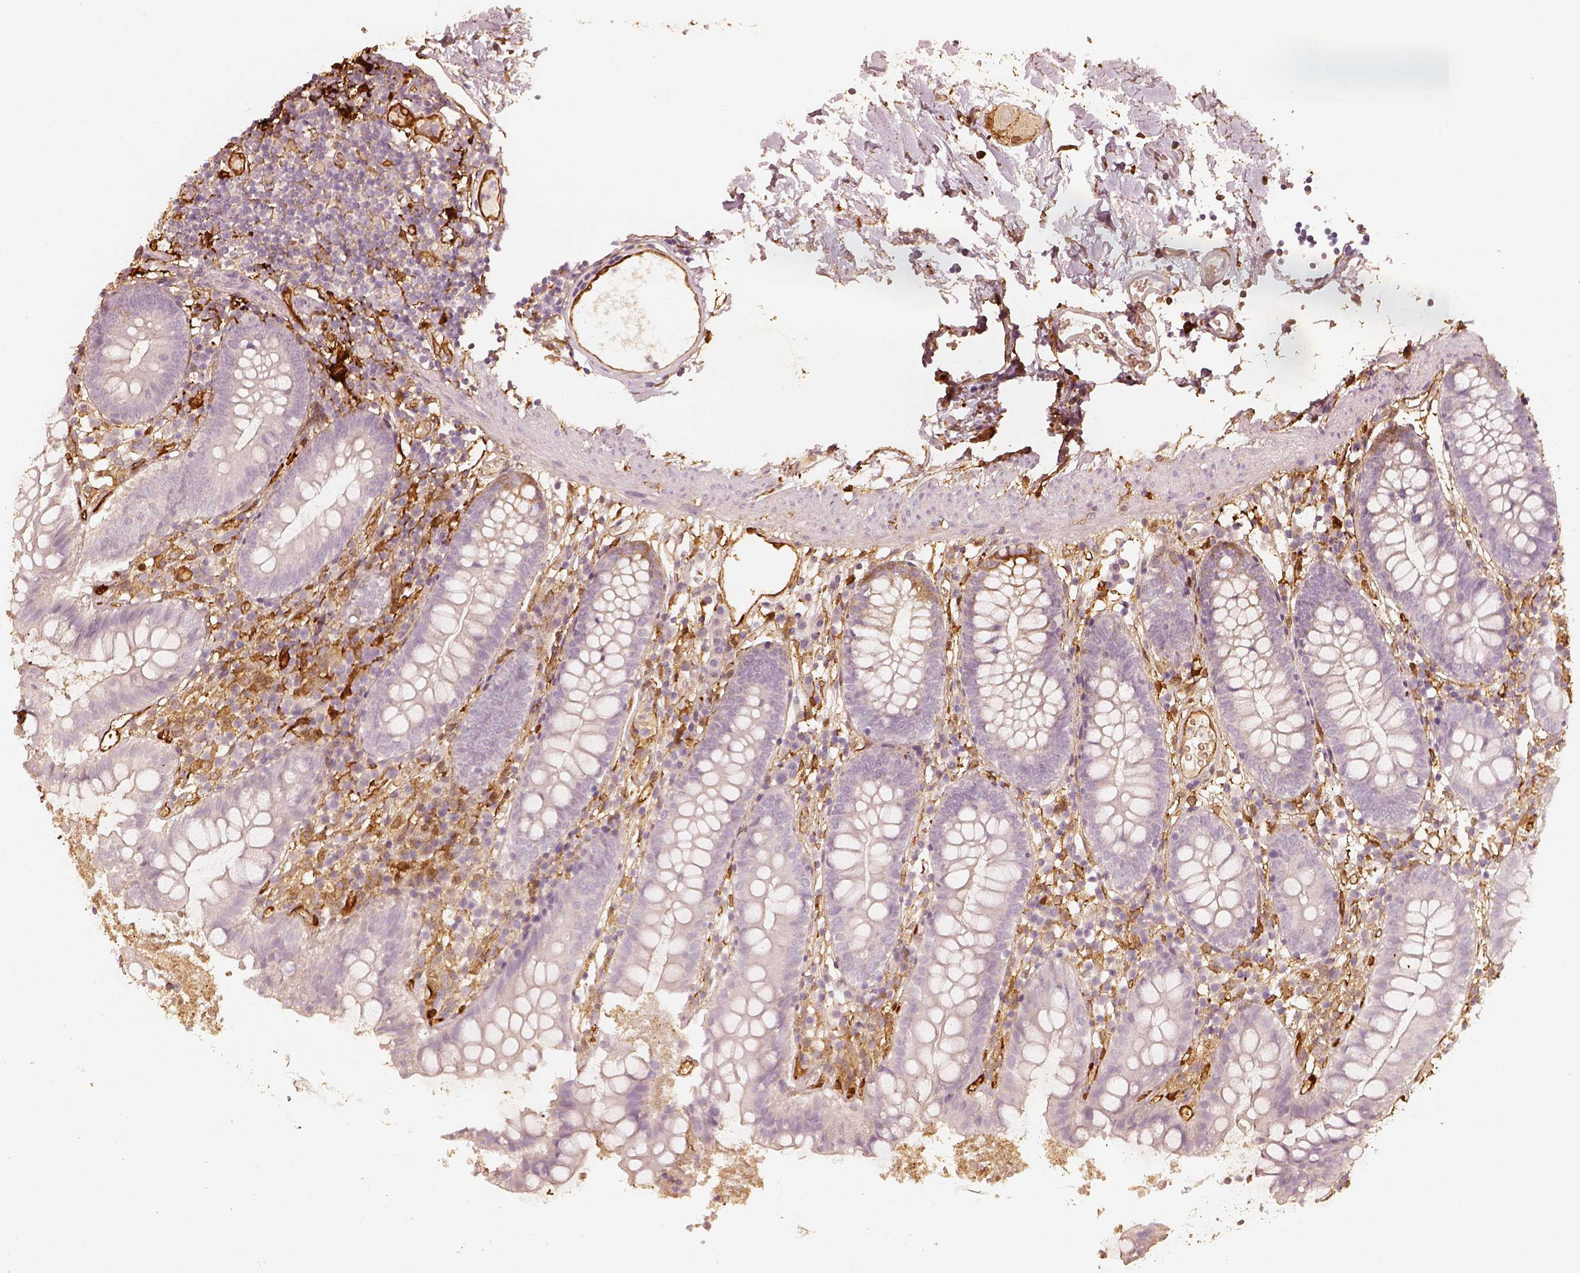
{"staining": {"intensity": "negative", "quantity": "none", "location": "none"}, "tissue": "small intestine", "cell_type": "Glandular cells", "image_type": "normal", "snomed": [{"axis": "morphology", "description": "Normal tissue, NOS"}, {"axis": "topography", "description": "Small intestine"}], "caption": "Immunohistochemistry (IHC) photomicrograph of normal human small intestine stained for a protein (brown), which exhibits no expression in glandular cells. (Immunohistochemistry (IHC), brightfield microscopy, high magnification).", "gene": "FSCN1", "patient": {"sex": "female", "age": 90}}